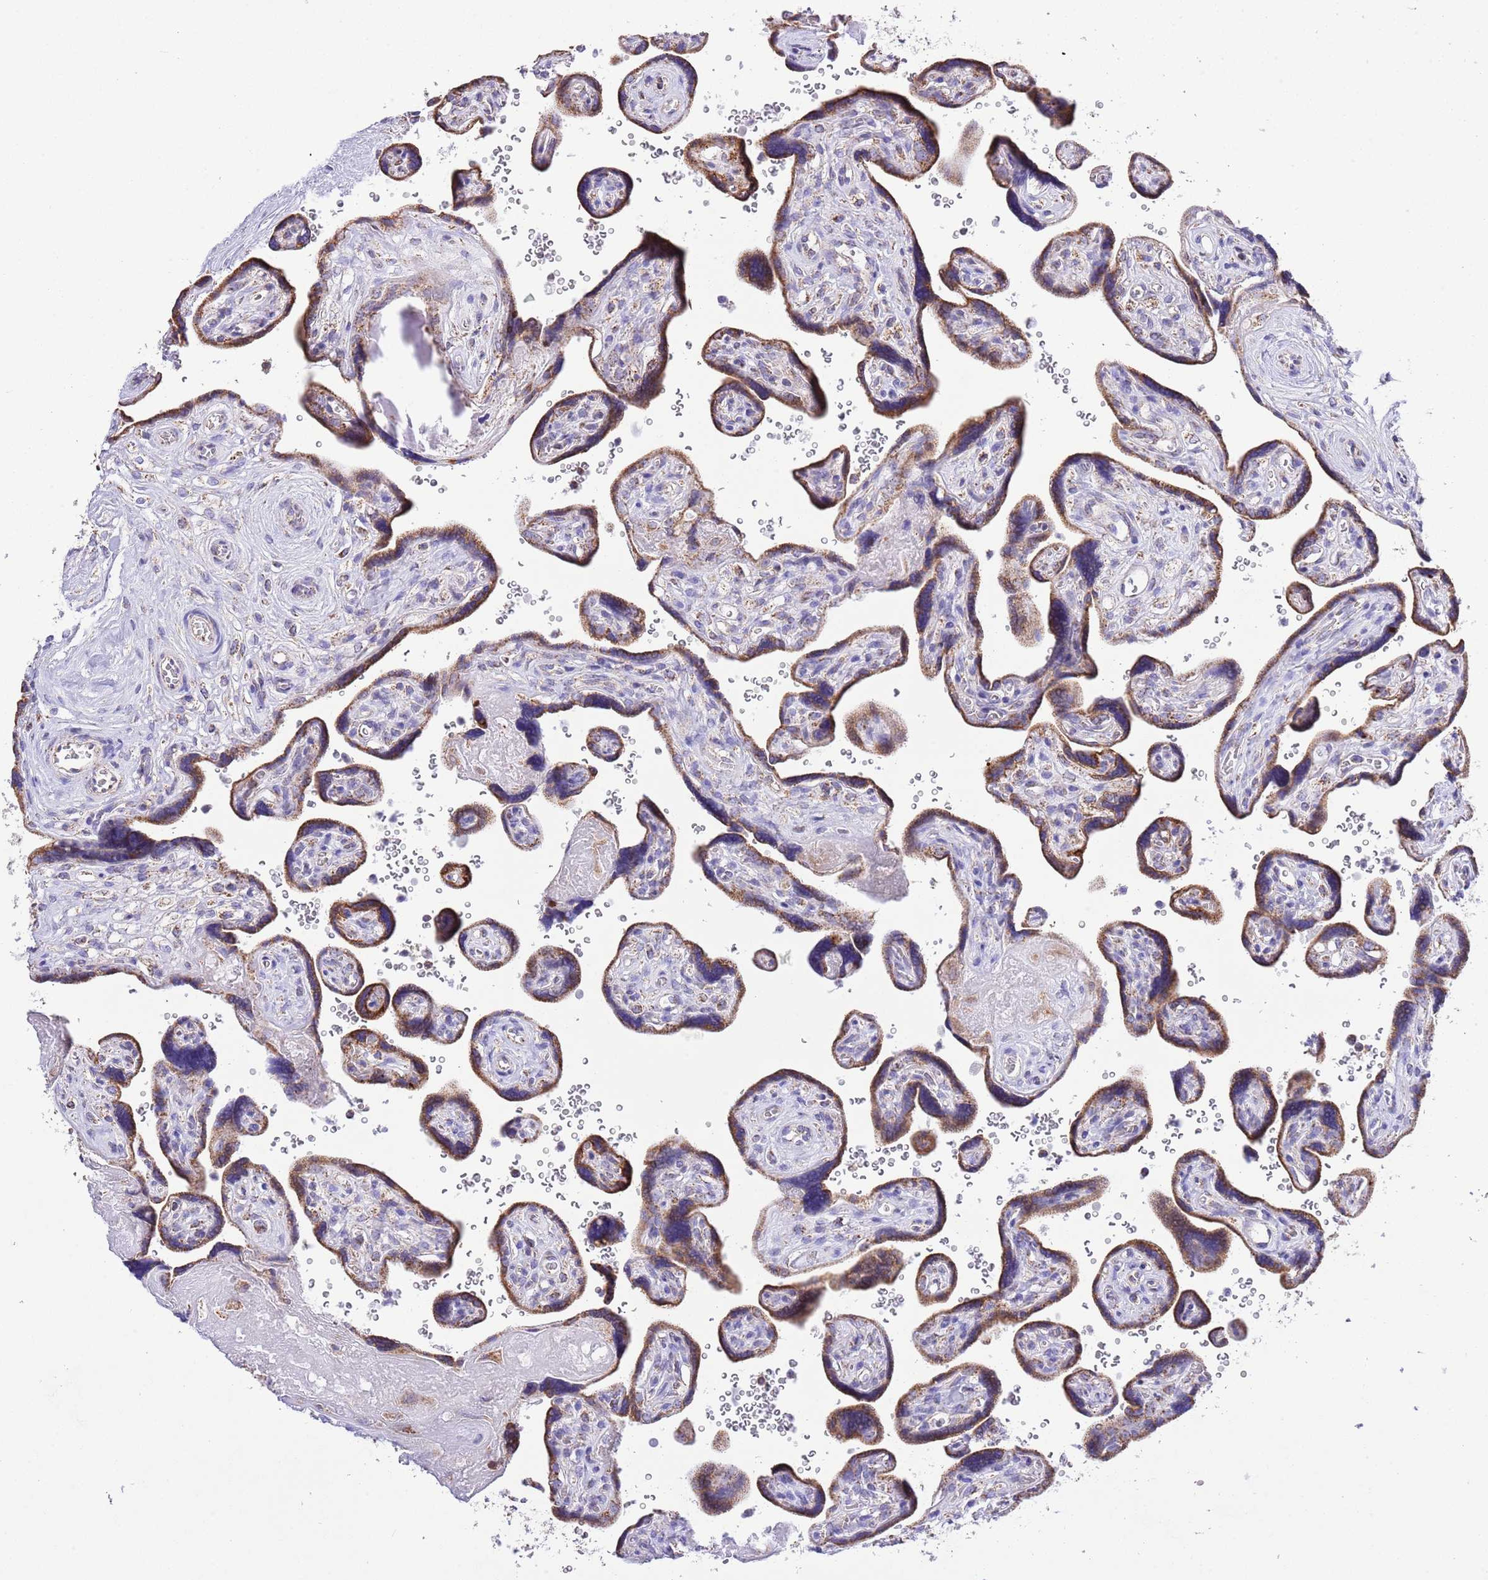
{"staining": {"intensity": "strong", "quantity": ">75%", "location": "cytoplasmic/membranous,nuclear"}, "tissue": "placenta", "cell_type": "Trophoblastic cells", "image_type": "normal", "snomed": [{"axis": "morphology", "description": "Normal tissue, NOS"}, {"axis": "topography", "description": "Placenta"}], "caption": "Protein expression analysis of normal human placenta reveals strong cytoplasmic/membranous,nuclear staining in approximately >75% of trophoblastic cells.", "gene": "TEKTIP1", "patient": {"sex": "female", "age": 39}}